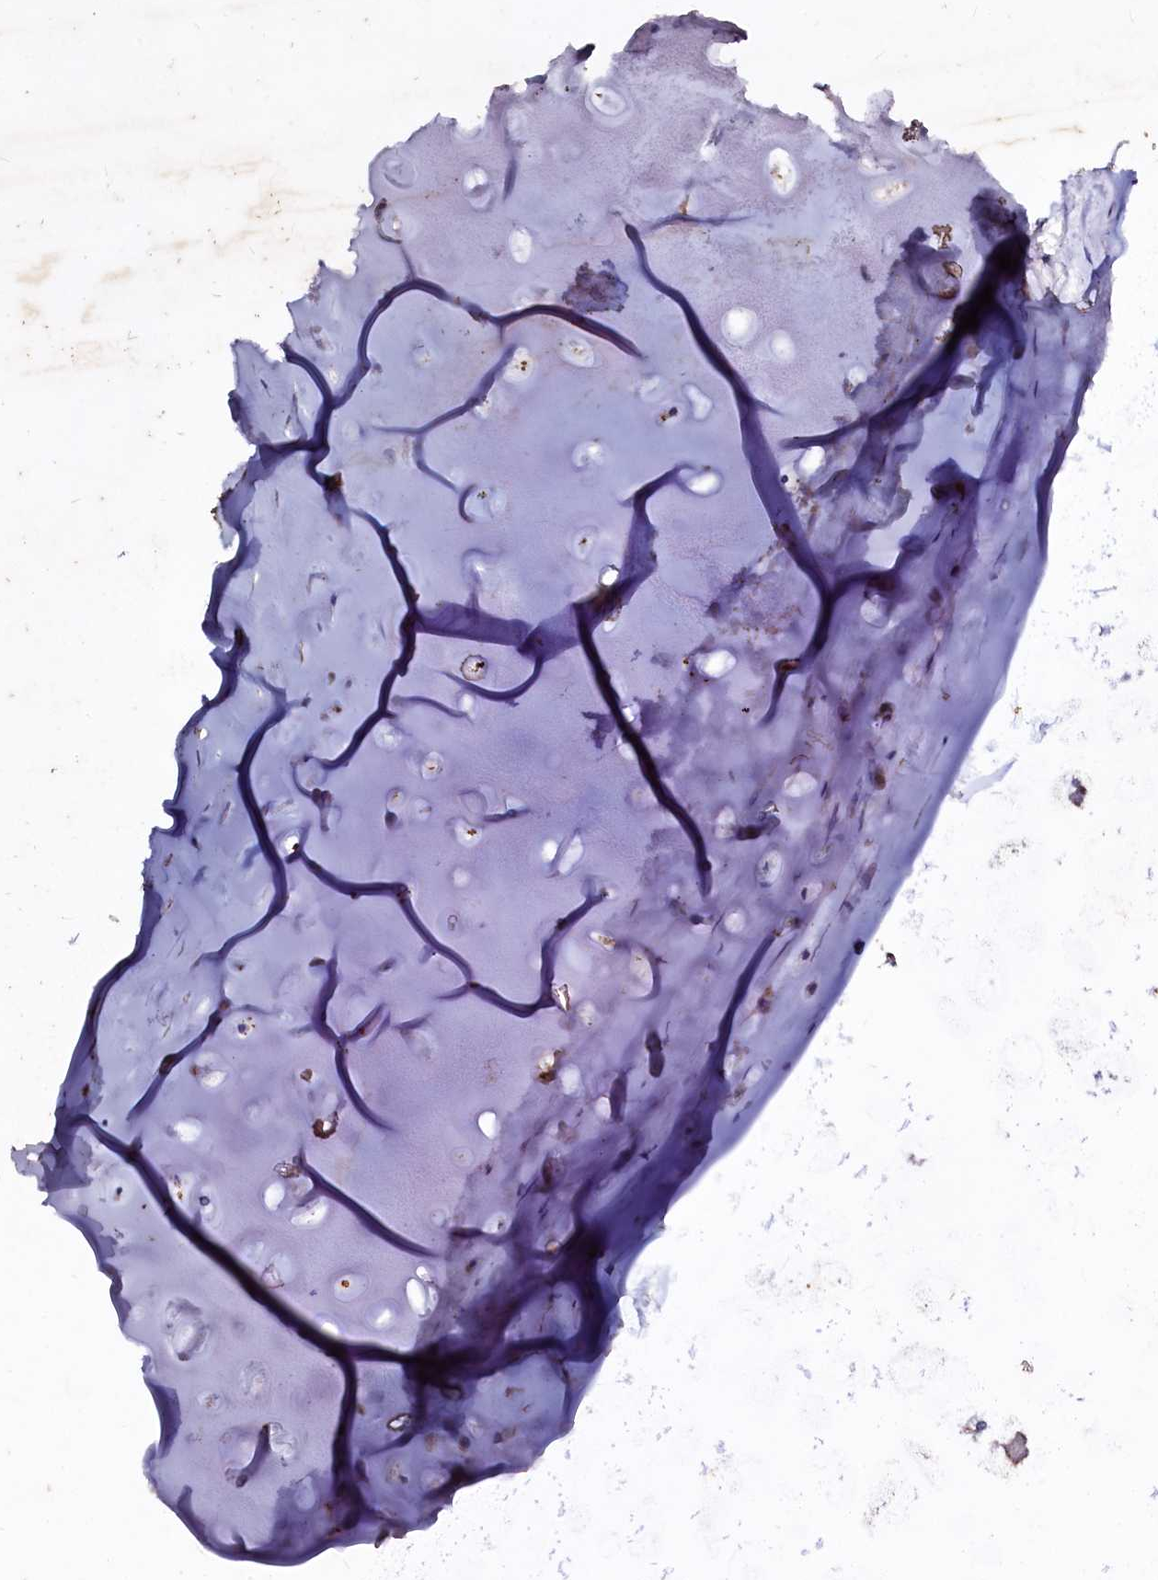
{"staining": {"intensity": "weak", "quantity": "25%-75%", "location": "cytoplasmic/membranous"}, "tissue": "adipose tissue", "cell_type": "Adipocytes", "image_type": "normal", "snomed": [{"axis": "morphology", "description": "Normal tissue, NOS"}, {"axis": "topography", "description": "Lymph node"}, {"axis": "topography", "description": "Bronchus"}], "caption": "Normal adipose tissue reveals weak cytoplasmic/membranous staining in approximately 25%-75% of adipocytes.", "gene": "SELENOT", "patient": {"sex": "male", "age": 63}}